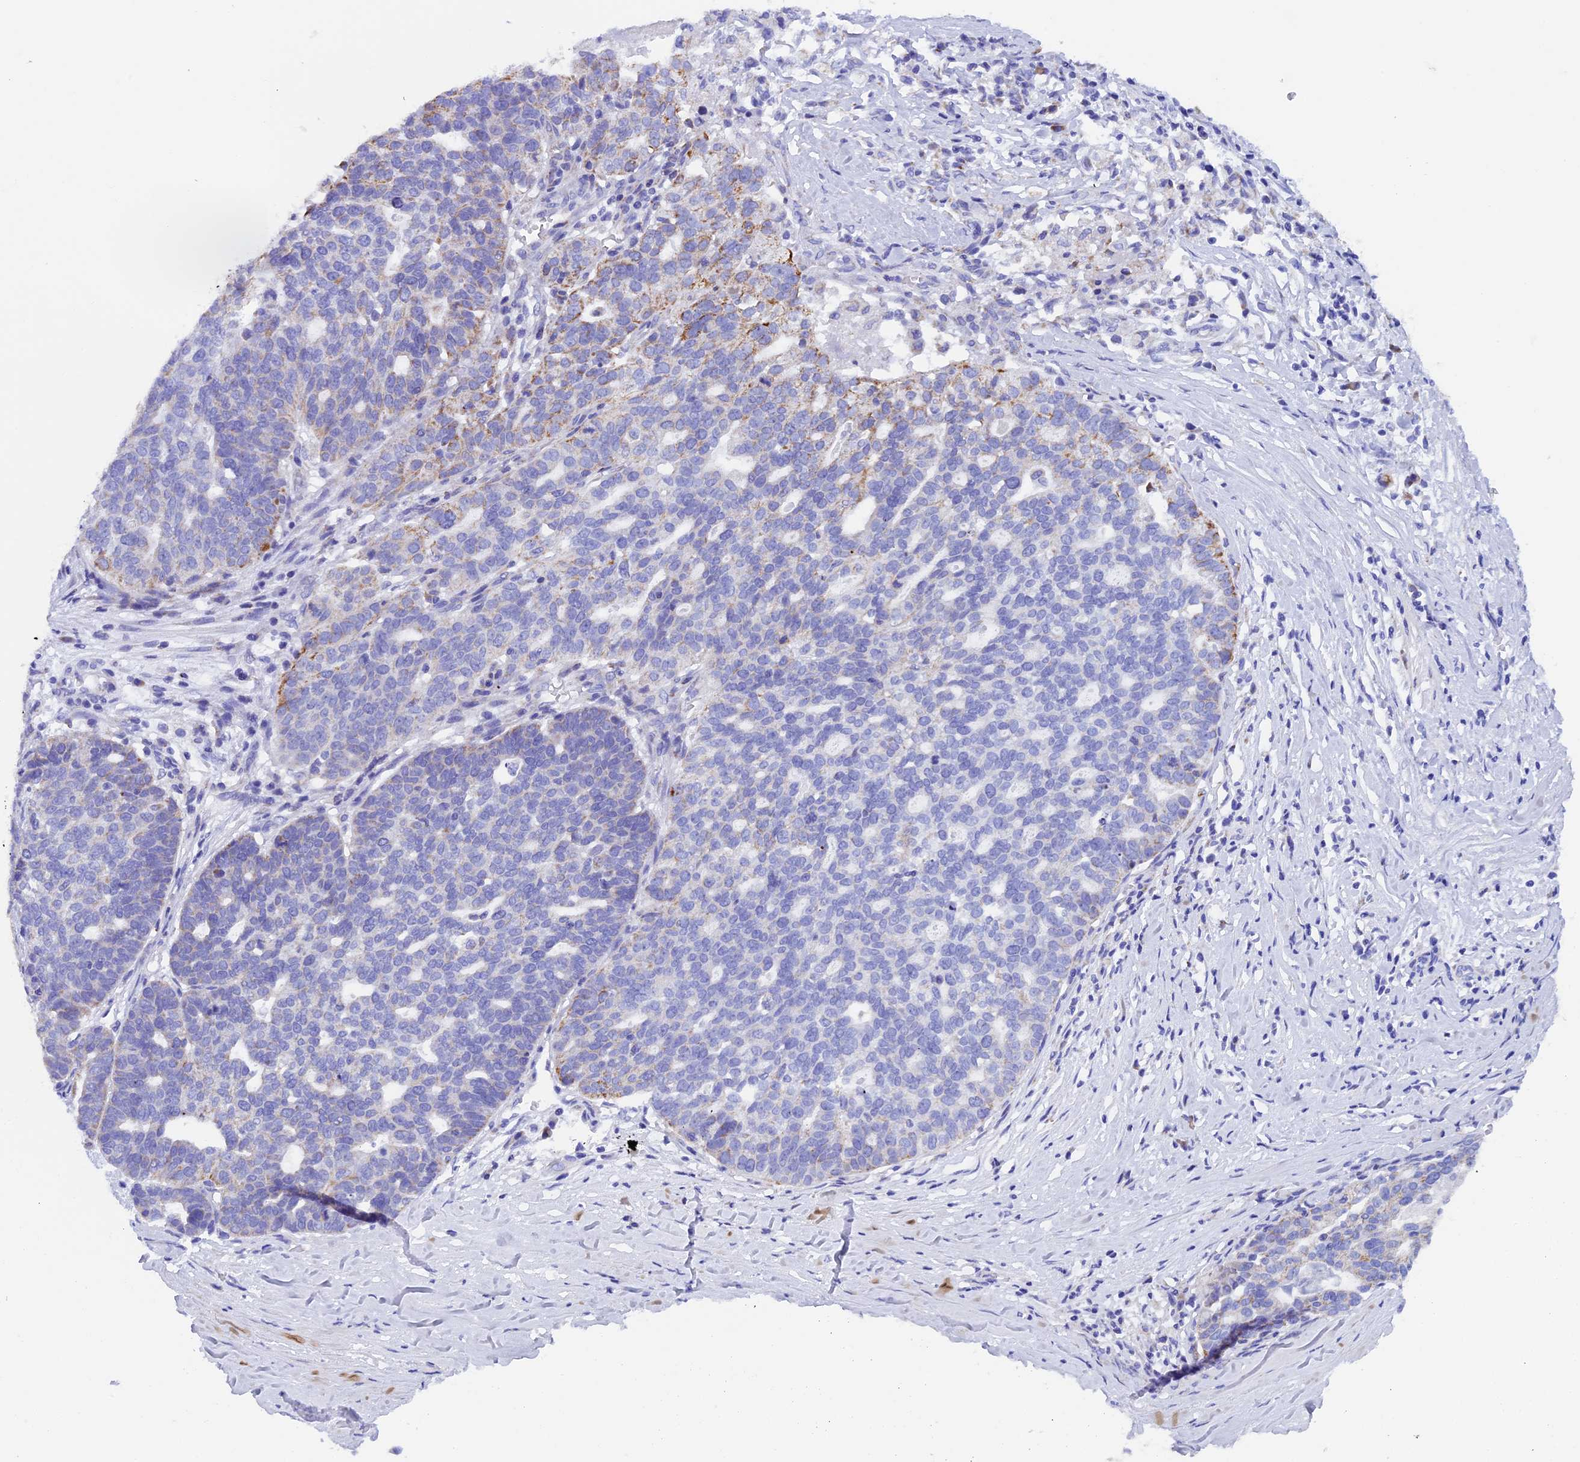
{"staining": {"intensity": "moderate", "quantity": "<25%", "location": "cytoplasmic/membranous"}, "tissue": "ovarian cancer", "cell_type": "Tumor cells", "image_type": "cancer", "snomed": [{"axis": "morphology", "description": "Cystadenocarcinoma, serous, NOS"}, {"axis": "topography", "description": "Ovary"}], "caption": "Moderate cytoplasmic/membranous protein positivity is seen in about <25% of tumor cells in serous cystadenocarcinoma (ovarian).", "gene": "SLC8B1", "patient": {"sex": "female", "age": 59}}